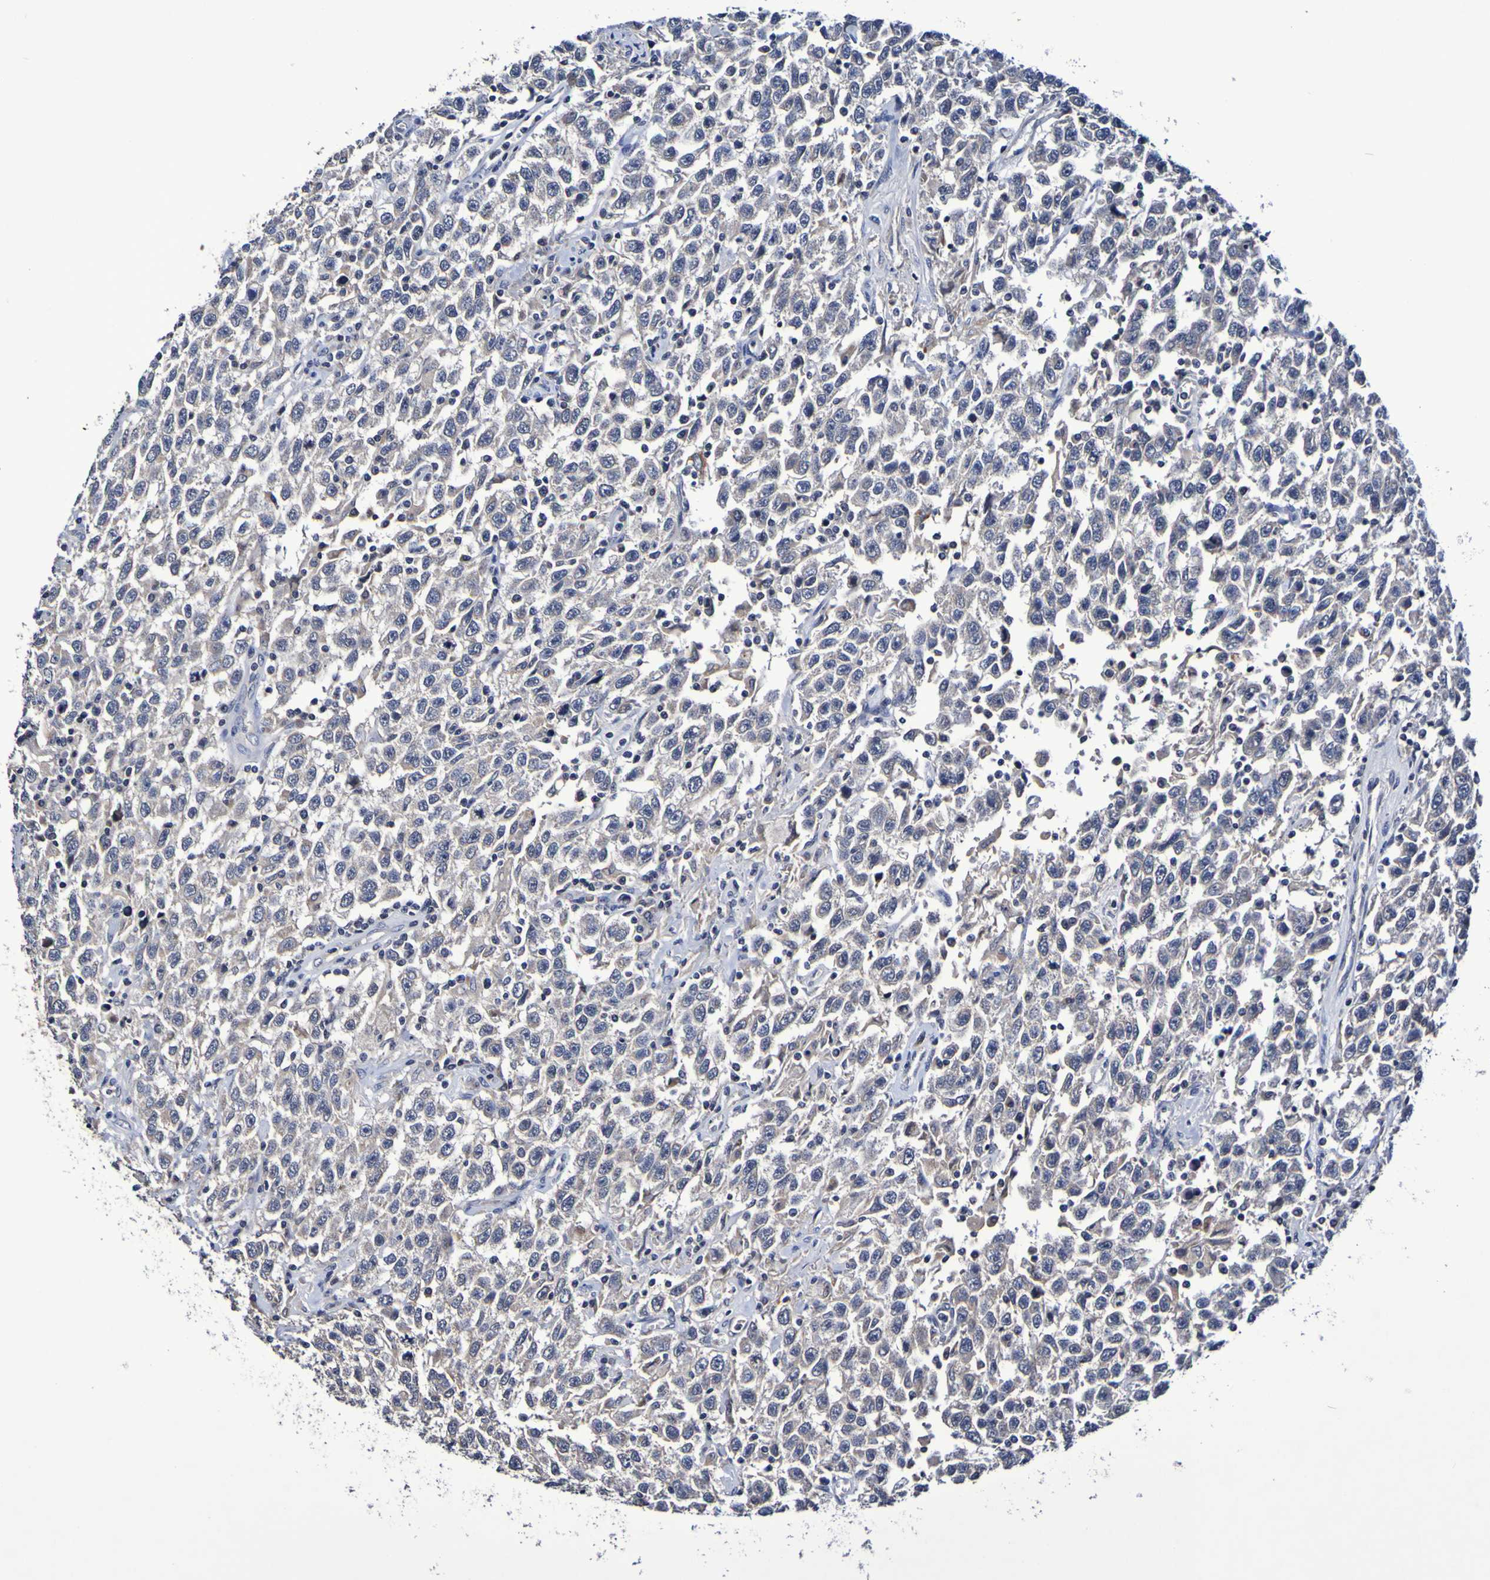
{"staining": {"intensity": "weak", "quantity": ">75%", "location": "cytoplasmic/membranous"}, "tissue": "testis cancer", "cell_type": "Tumor cells", "image_type": "cancer", "snomed": [{"axis": "morphology", "description": "Seminoma, NOS"}, {"axis": "topography", "description": "Testis"}], "caption": "Protein staining by IHC reveals weak cytoplasmic/membranous expression in about >75% of tumor cells in testis seminoma.", "gene": "PTP4A2", "patient": {"sex": "male", "age": 41}}